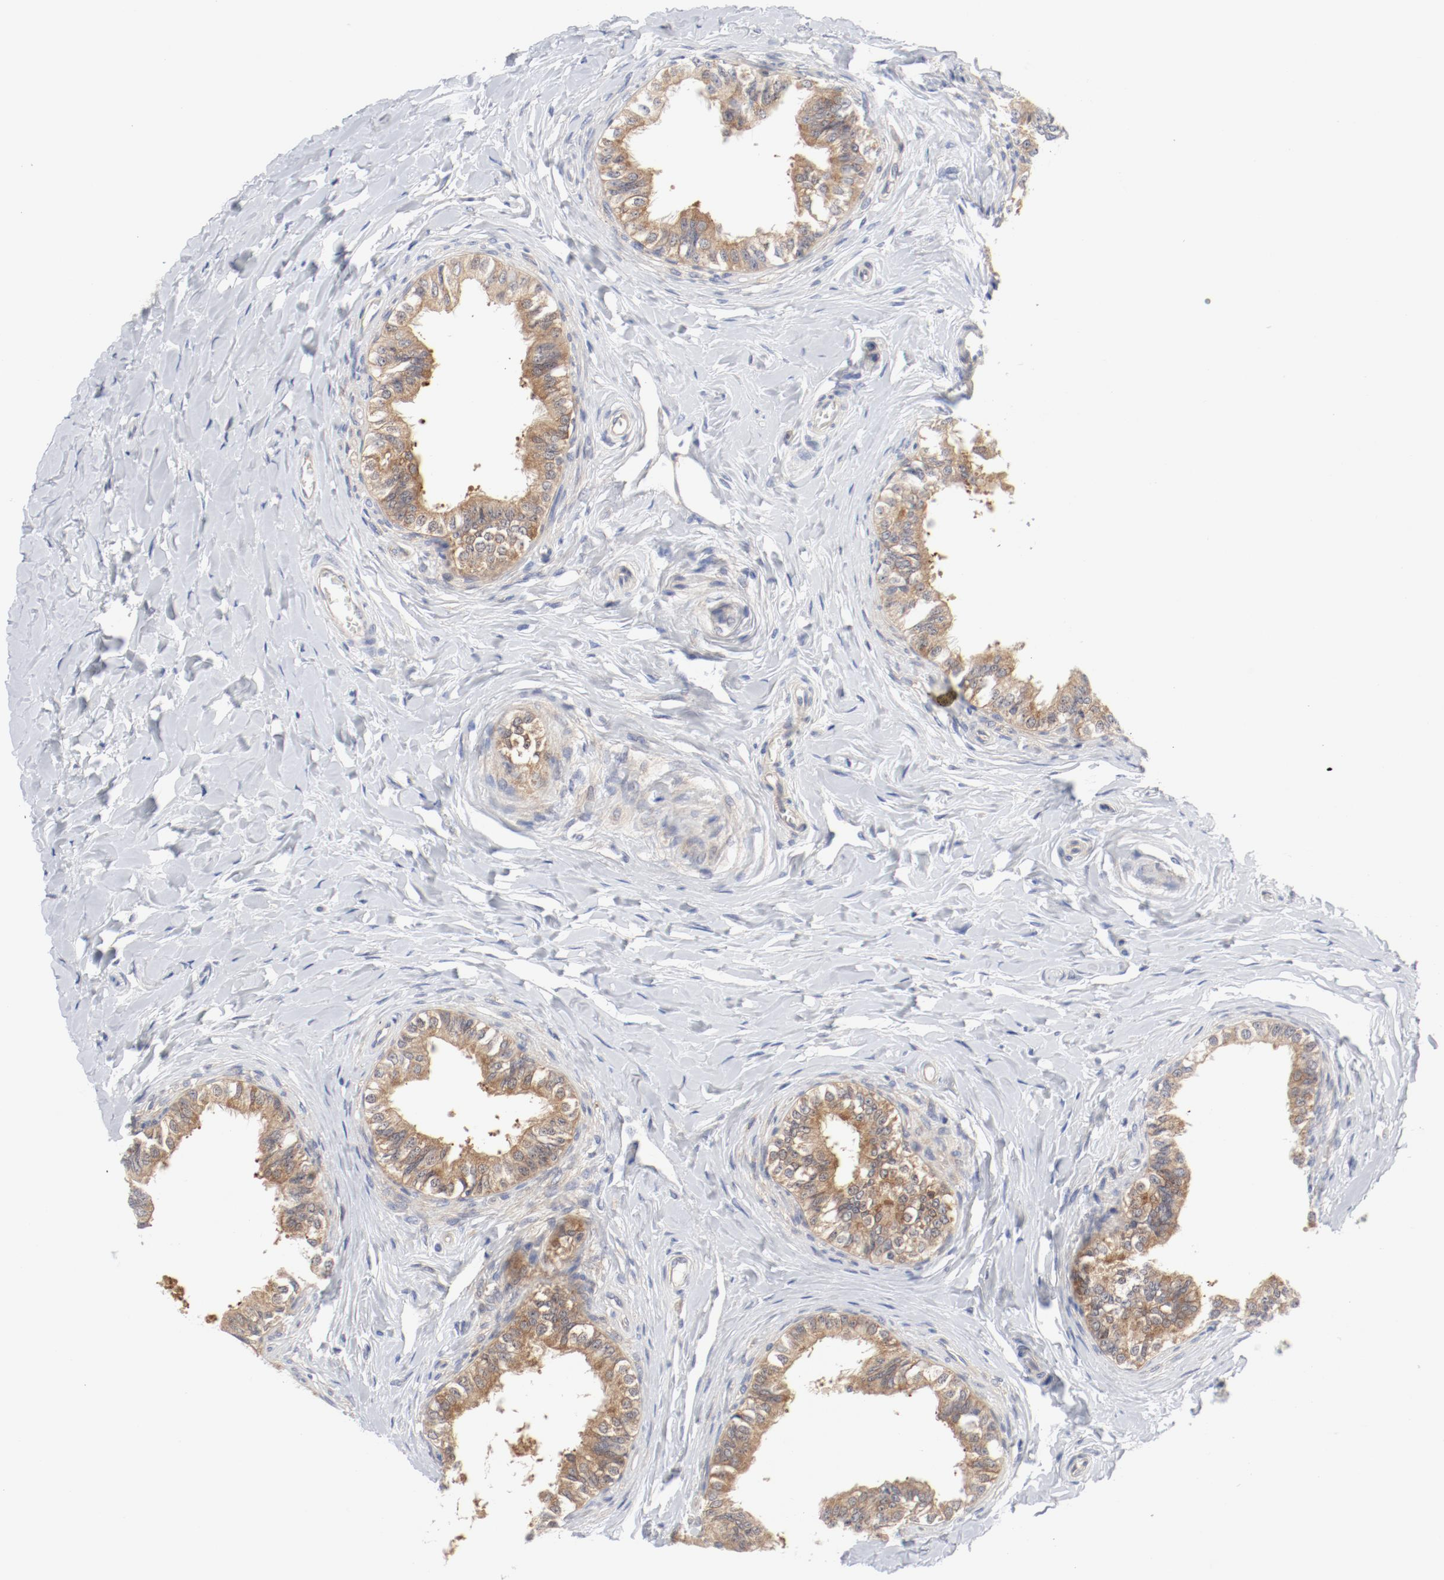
{"staining": {"intensity": "moderate", "quantity": ">75%", "location": "cytoplasmic/membranous"}, "tissue": "epididymis", "cell_type": "Glandular cells", "image_type": "normal", "snomed": [{"axis": "morphology", "description": "Normal tissue, NOS"}, {"axis": "topography", "description": "Soft tissue"}, {"axis": "topography", "description": "Epididymis"}], "caption": "IHC of normal epididymis demonstrates medium levels of moderate cytoplasmic/membranous staining in approximately >75% of glandular cells.", "gene": "BAD", "patient": {"sex": "male", "age": 26}}